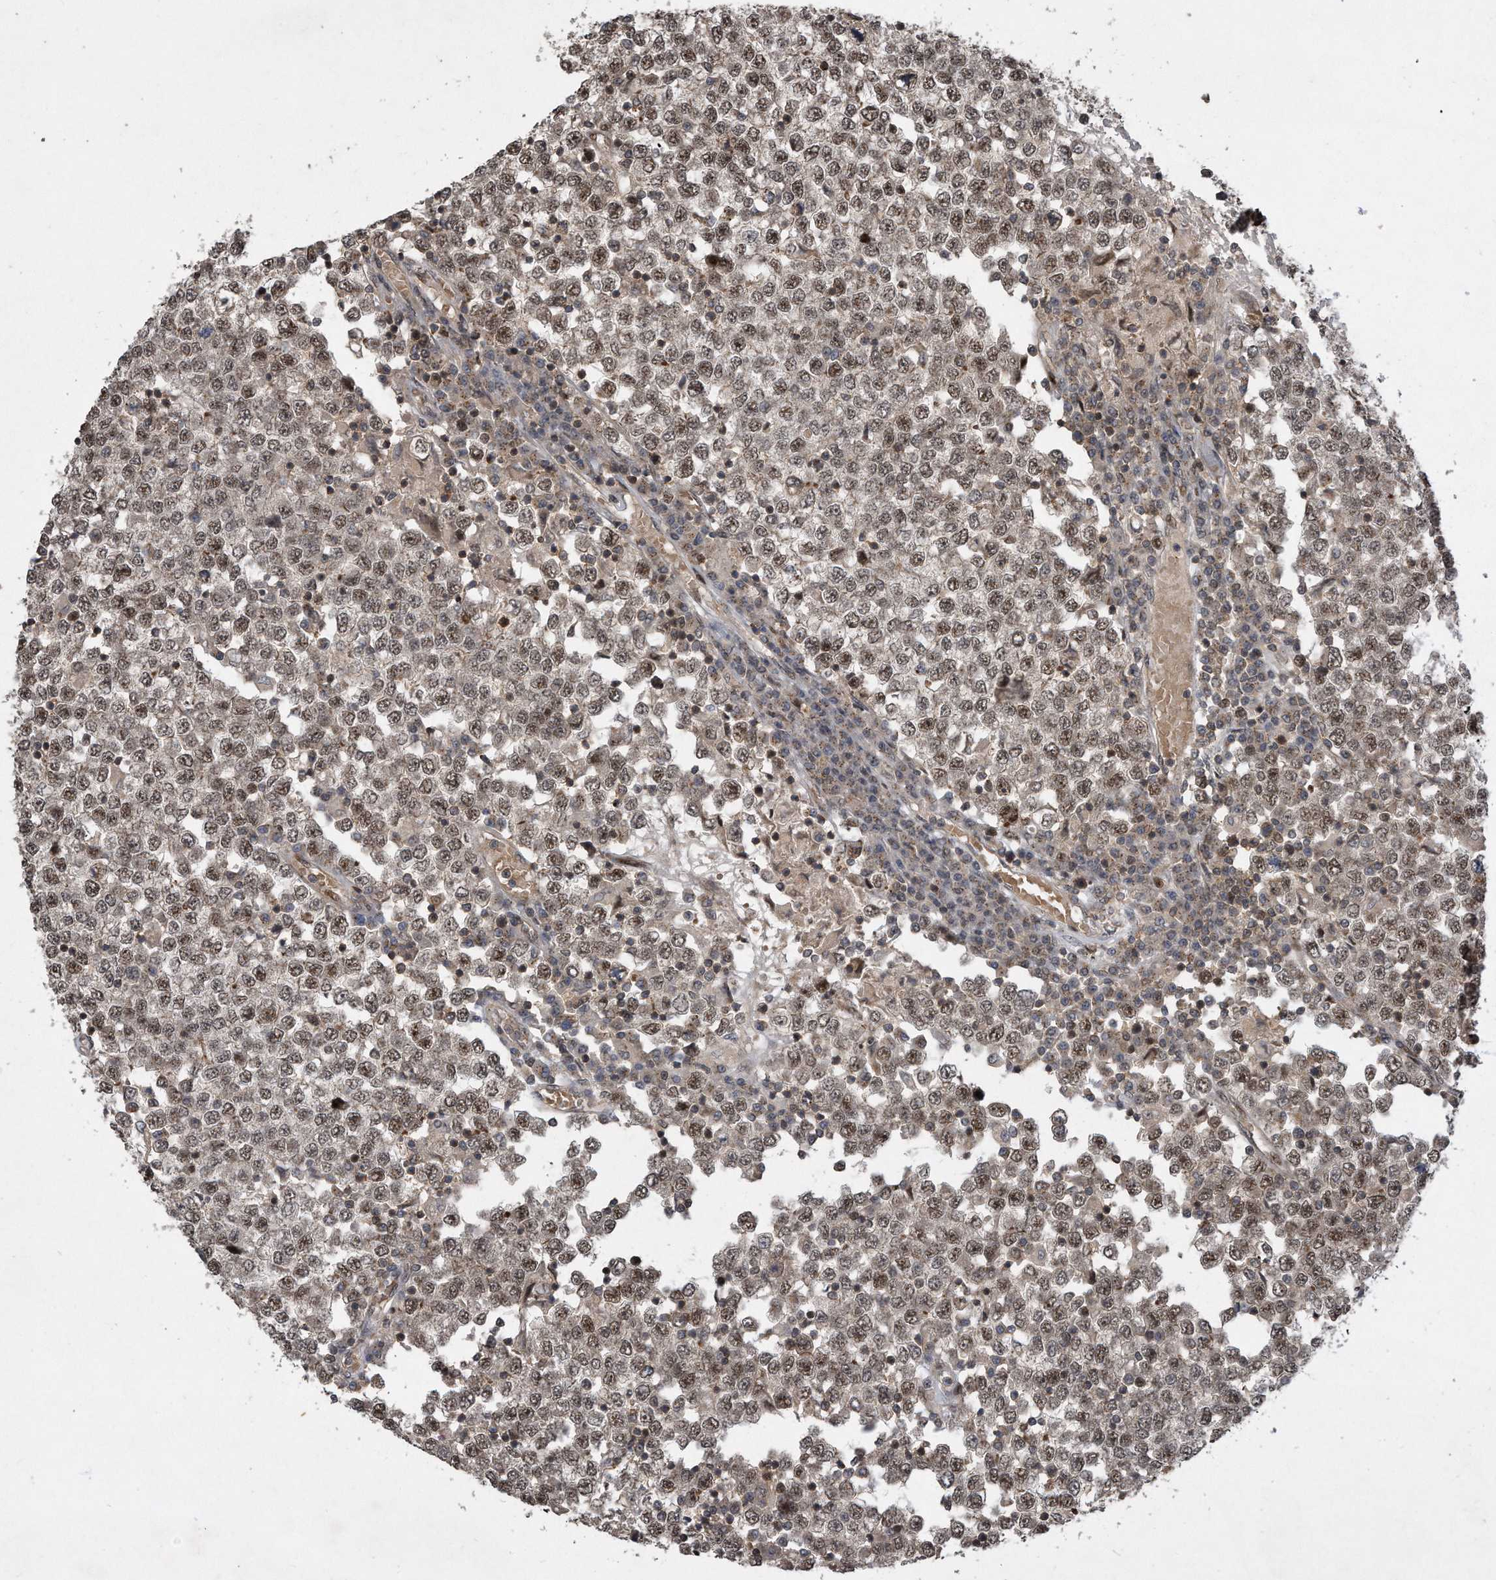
{"staining": {"intensity": "moderate", "quantity": ">75%", "location": "nuclear"}, "tissue": "testis cancer", "cell_type": "Tumor cells", "image_type": "cancer", "snomed": [{"axis": "morphology", "description": "Seminoma, NOS"}, {"axis": "topography", "description": "Testis"}], "caption": "IHC image of neoplastic tissue: testis cancer (seminoma) stained using IHC shows medium levels of moderate protein expression localized specifically in the nuclear of tumor cells, appearing as a nuclear brown color.", "gene": "PGBD2", "patient": {"sex": "male", "age": 65}}